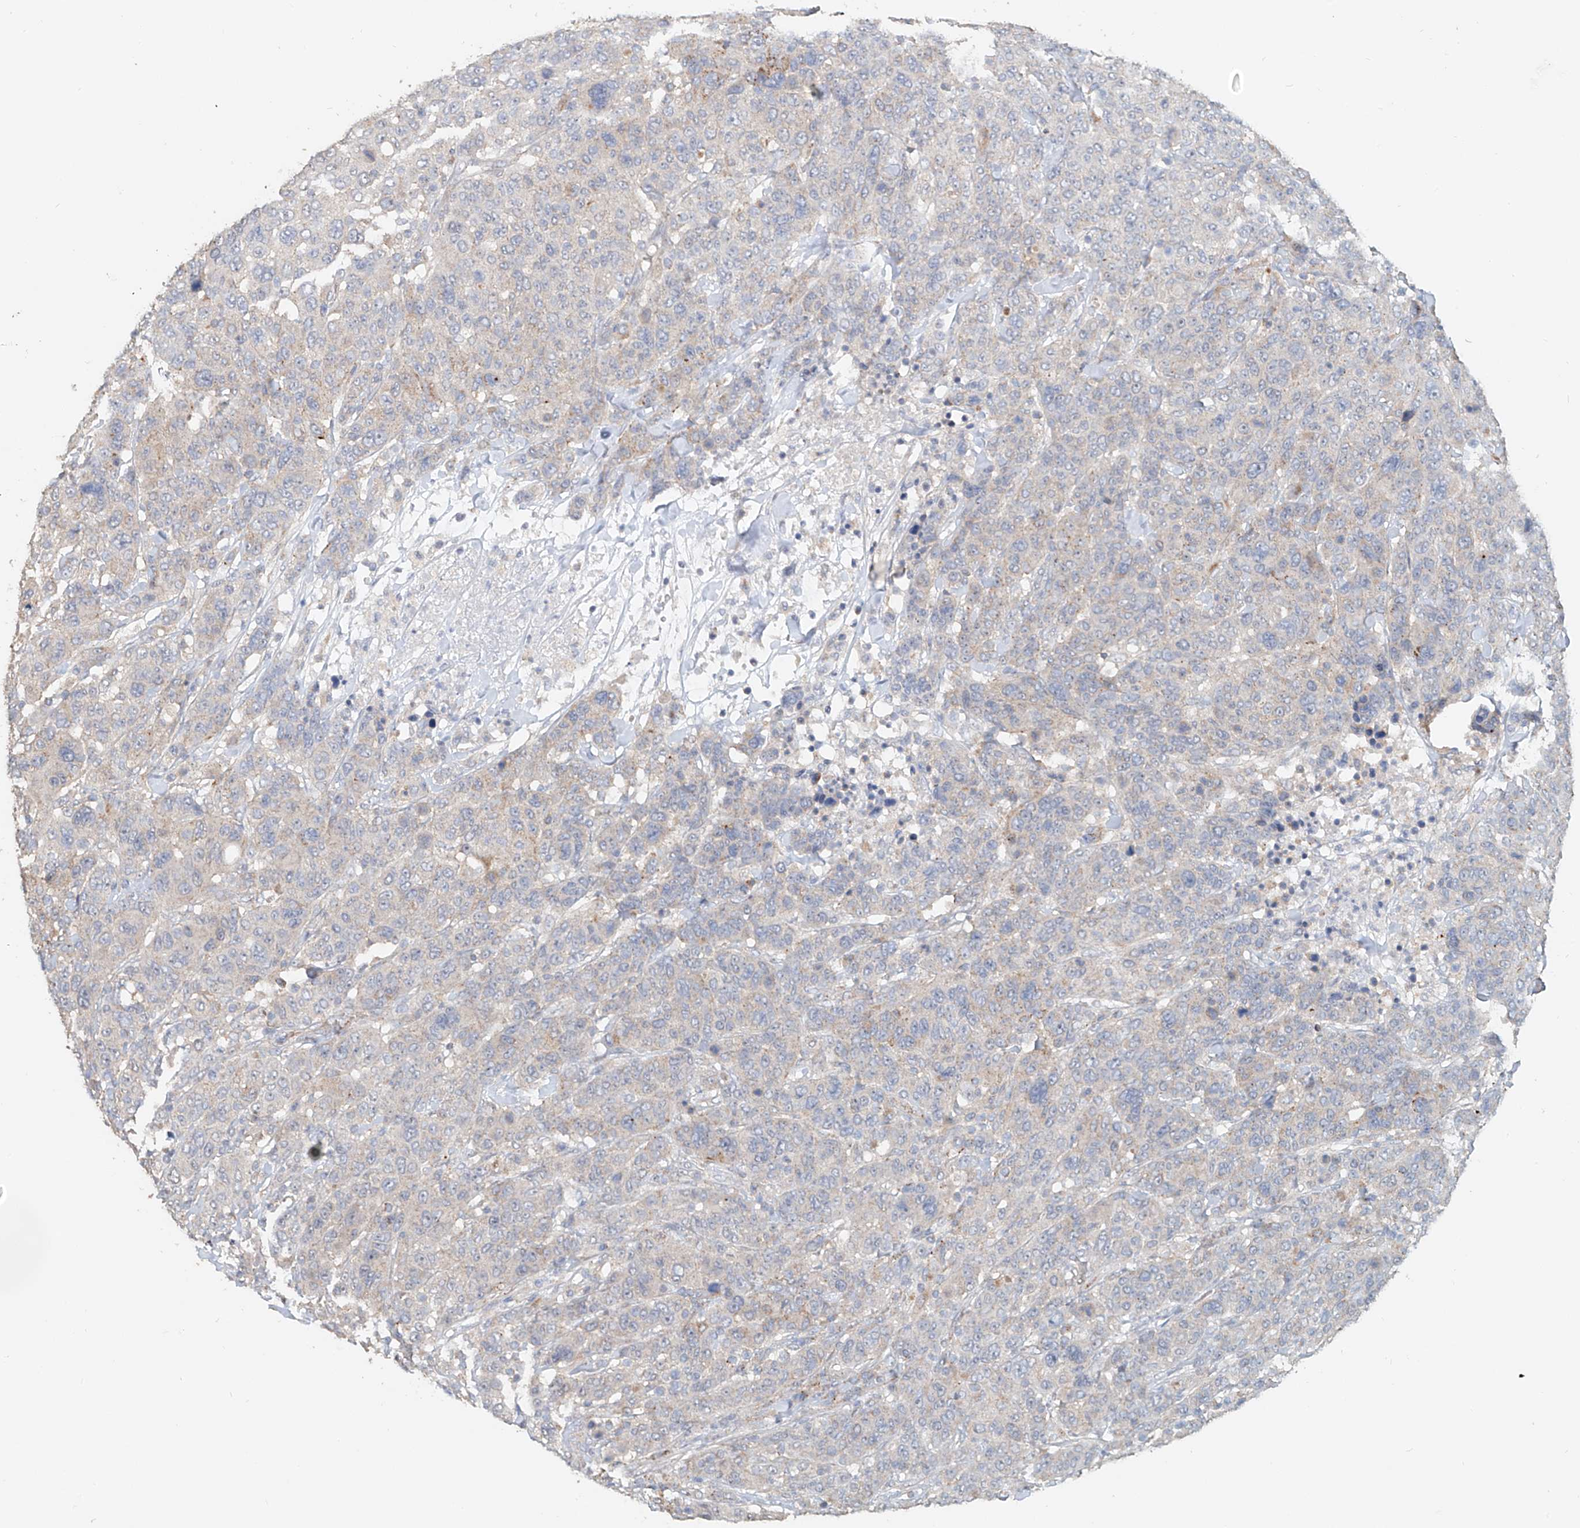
{"staining": {"intensity": "negative", "quantity": "none", "location": "none"}, "tissue": "breast cancer", "cell_type": "Tumor cells", "image_type": "cancer", "snomed": [{"axis": "morphology", "description": "Duct carcinoma"}, {"axis": "topography", "description": "Breast"}], "caption": "This is a micrograph of IHC staining of breast invasive ductal carcinoma, which shows no staining in tumor cells.", "gene": "TRIM47", "patient": {"sex": "female", "age": 37}}